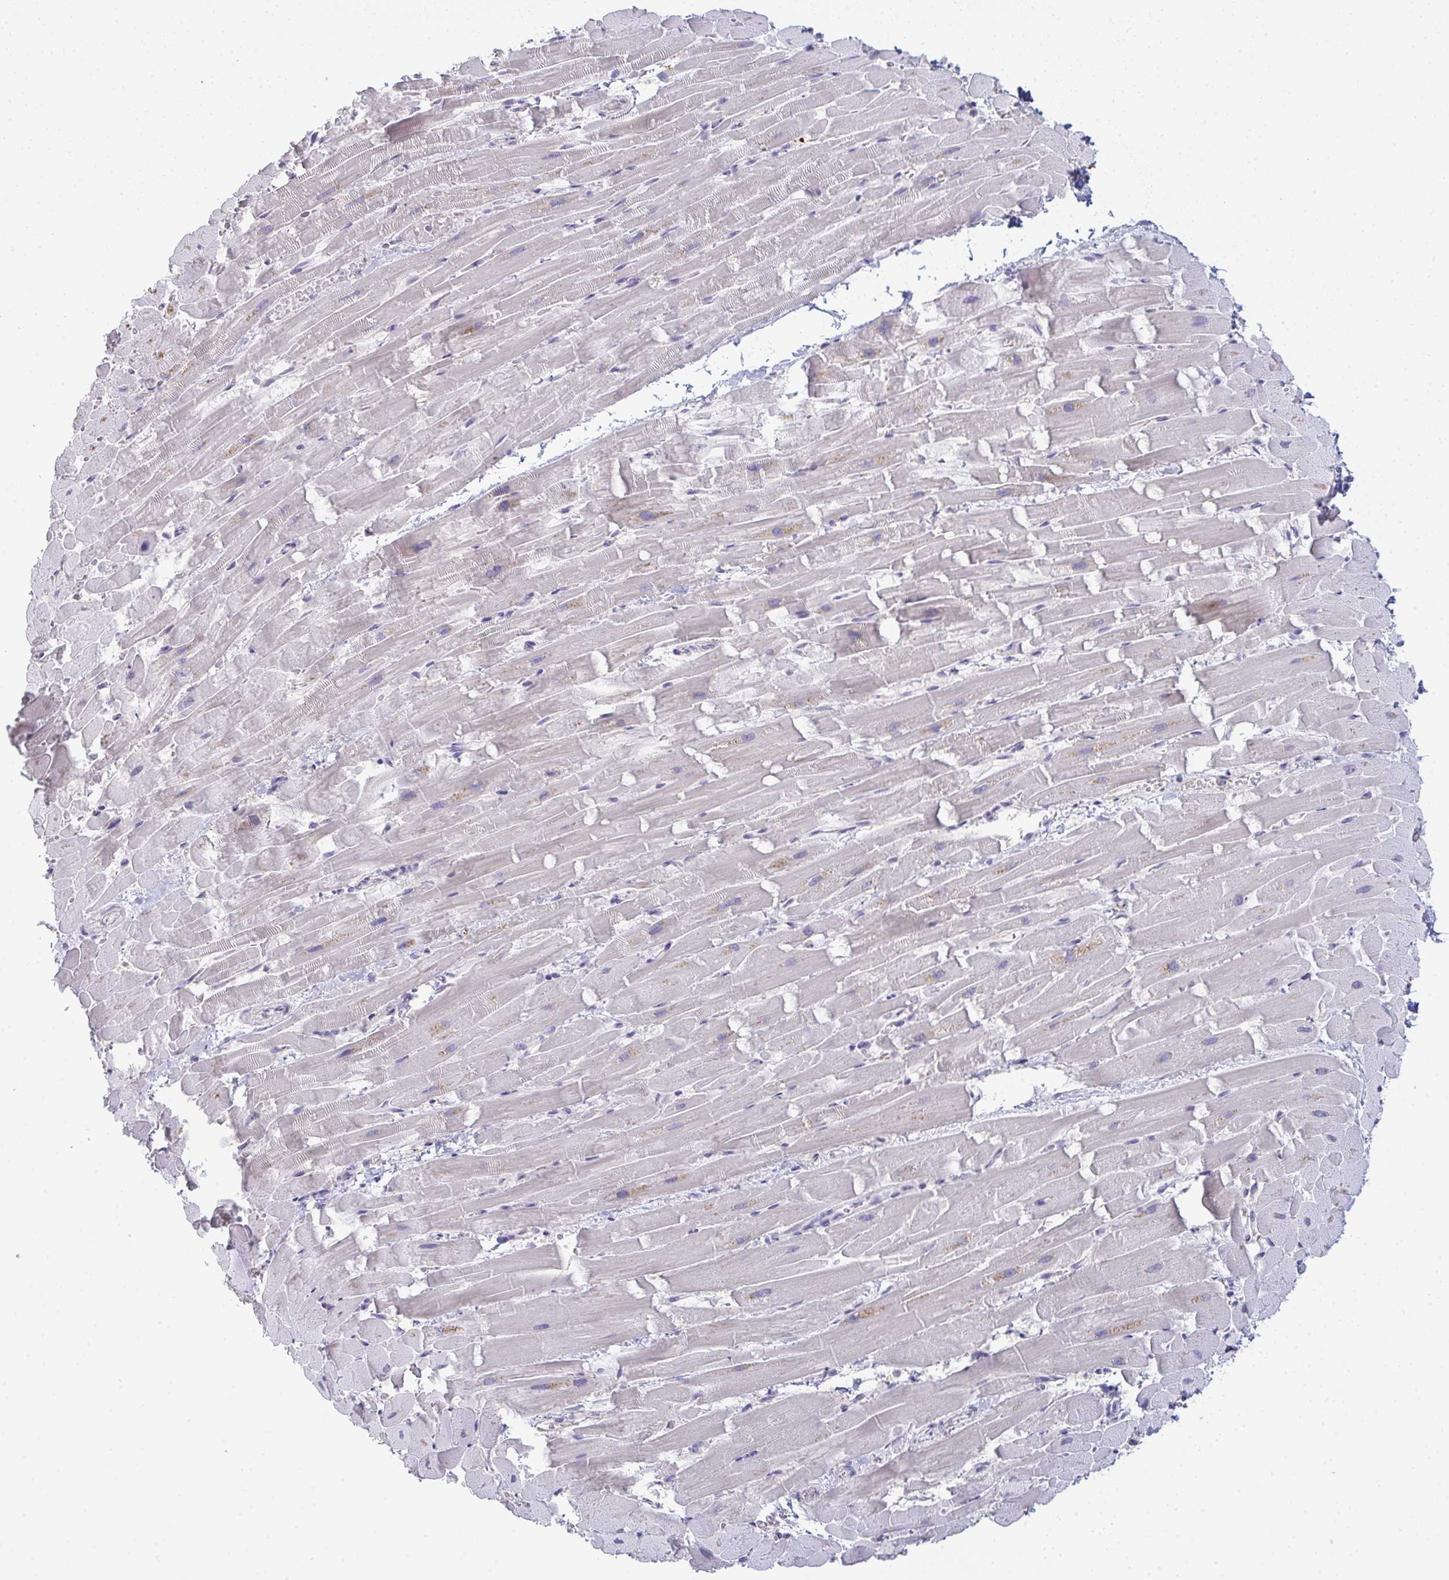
{"staining": {"intensity": "moderate", "quantity": "<25%", "location": "cytoplasmic/membranous"}, "tissue": "heart muscle", "cell_type": "Cardiomyocytes", "image_type": "normal", "snomed": [{"axis": "morphology", "description": "Normal tissue, NOS"}, {"axis": "topography", "description": "Heart"}], "caption": "The immunohistochemical stain shows moderate cytoplasmic/membranous positivity in cardiomyocytes of benign heart muscle.", "gene": "ADAM21", "patient": {"sex": "male", "age": 37}}